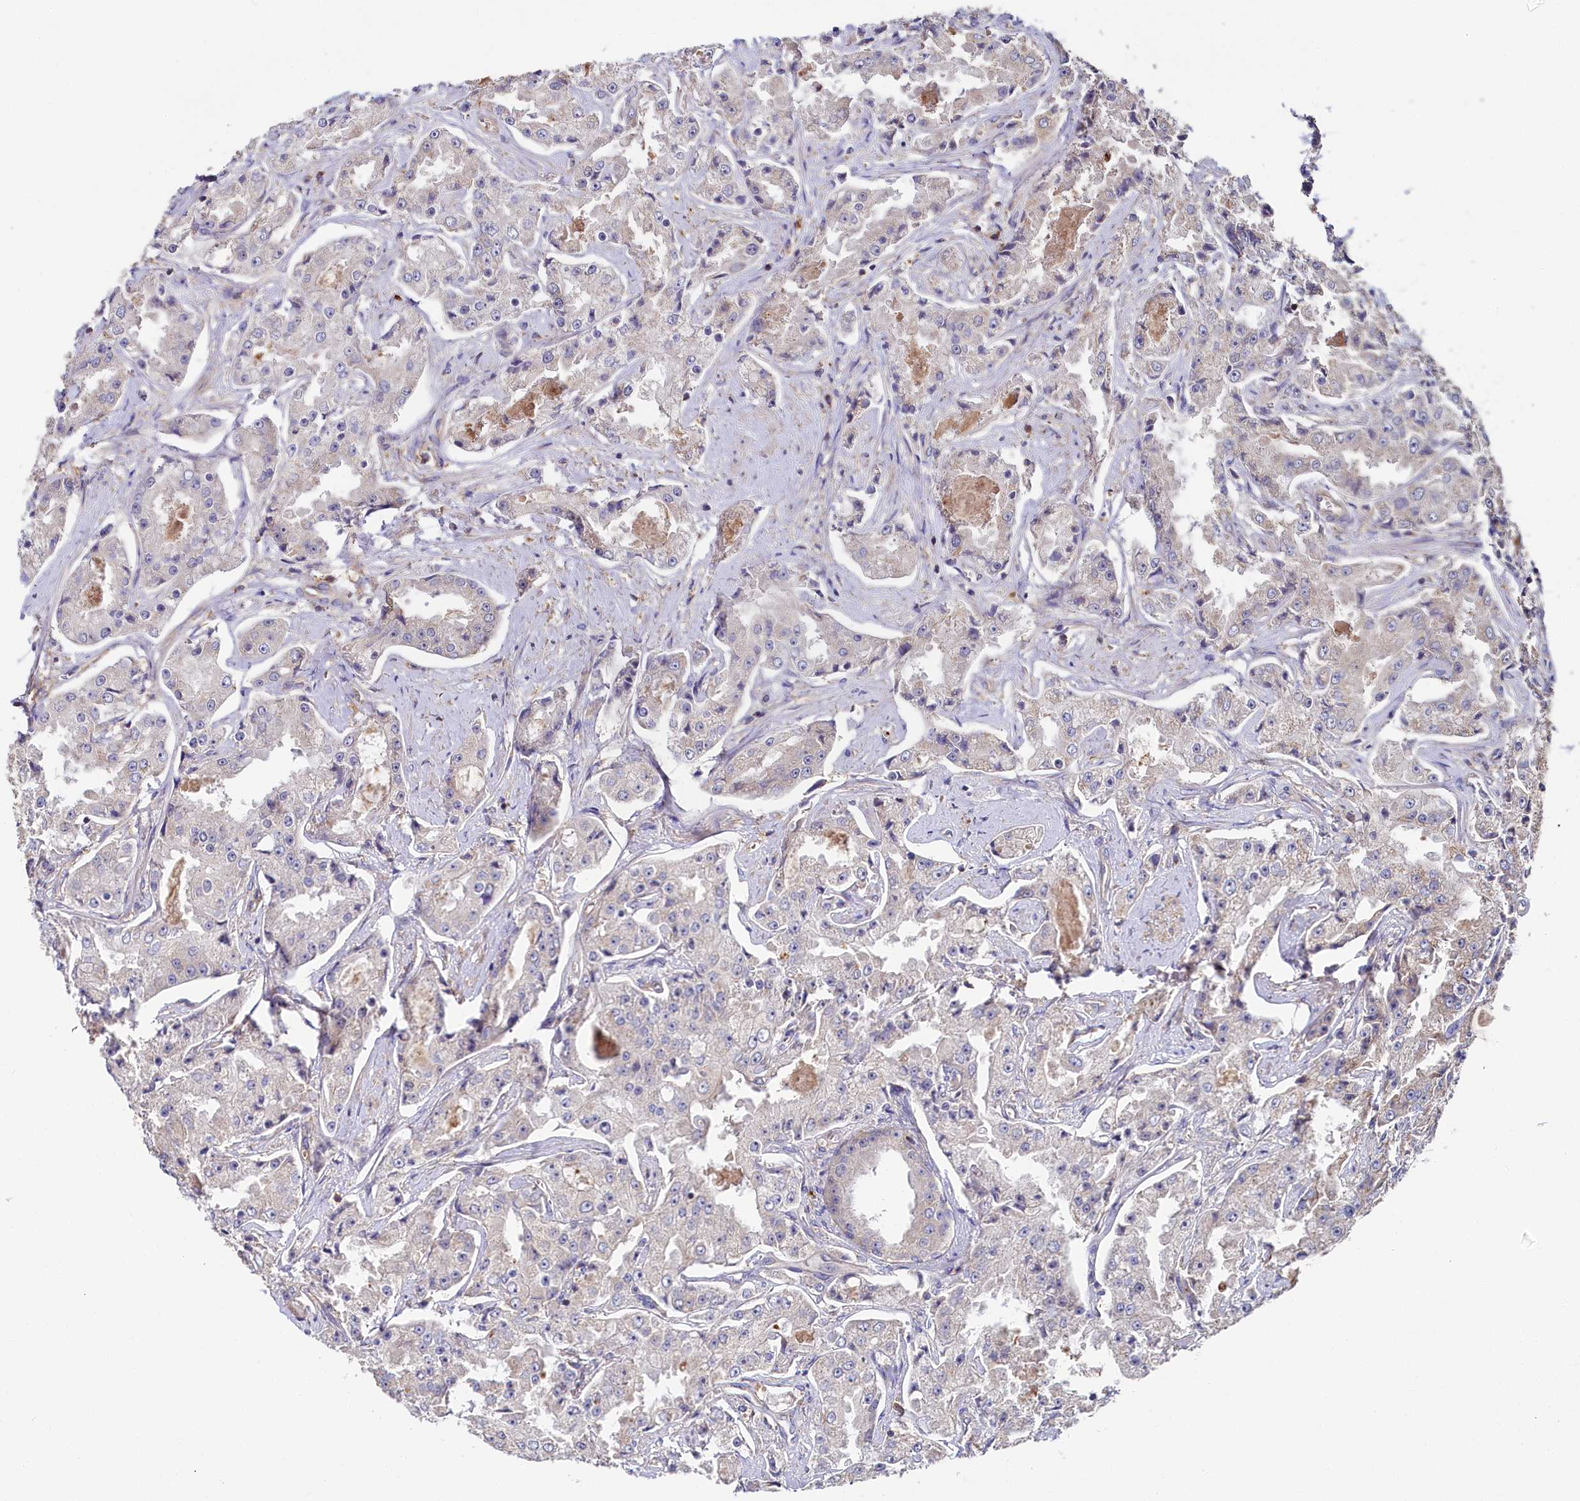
{"staining": {"intensity": "weak", "quantity": "25%-75%", "location": "cytoplasmic/membranous"}, "tissue": "prostate cancer", "cell_type": "Tumor cells", "image_type": "cancer", "snomed": [{"axis": "morphology", "description": "Adenocarcinoma, High grade"}, {"axis": "topography", "description": "Prostate"}], "caption": "A high-resolution image shows IHC staining of high-grade adenocarcinoma (prostate), which demonstrates weak cytoplasmic/membranous staining in about 25%-75% of tumor cells.", "gene": "PPIP5K1", "patient": {"sex": "male", "age": 73}}